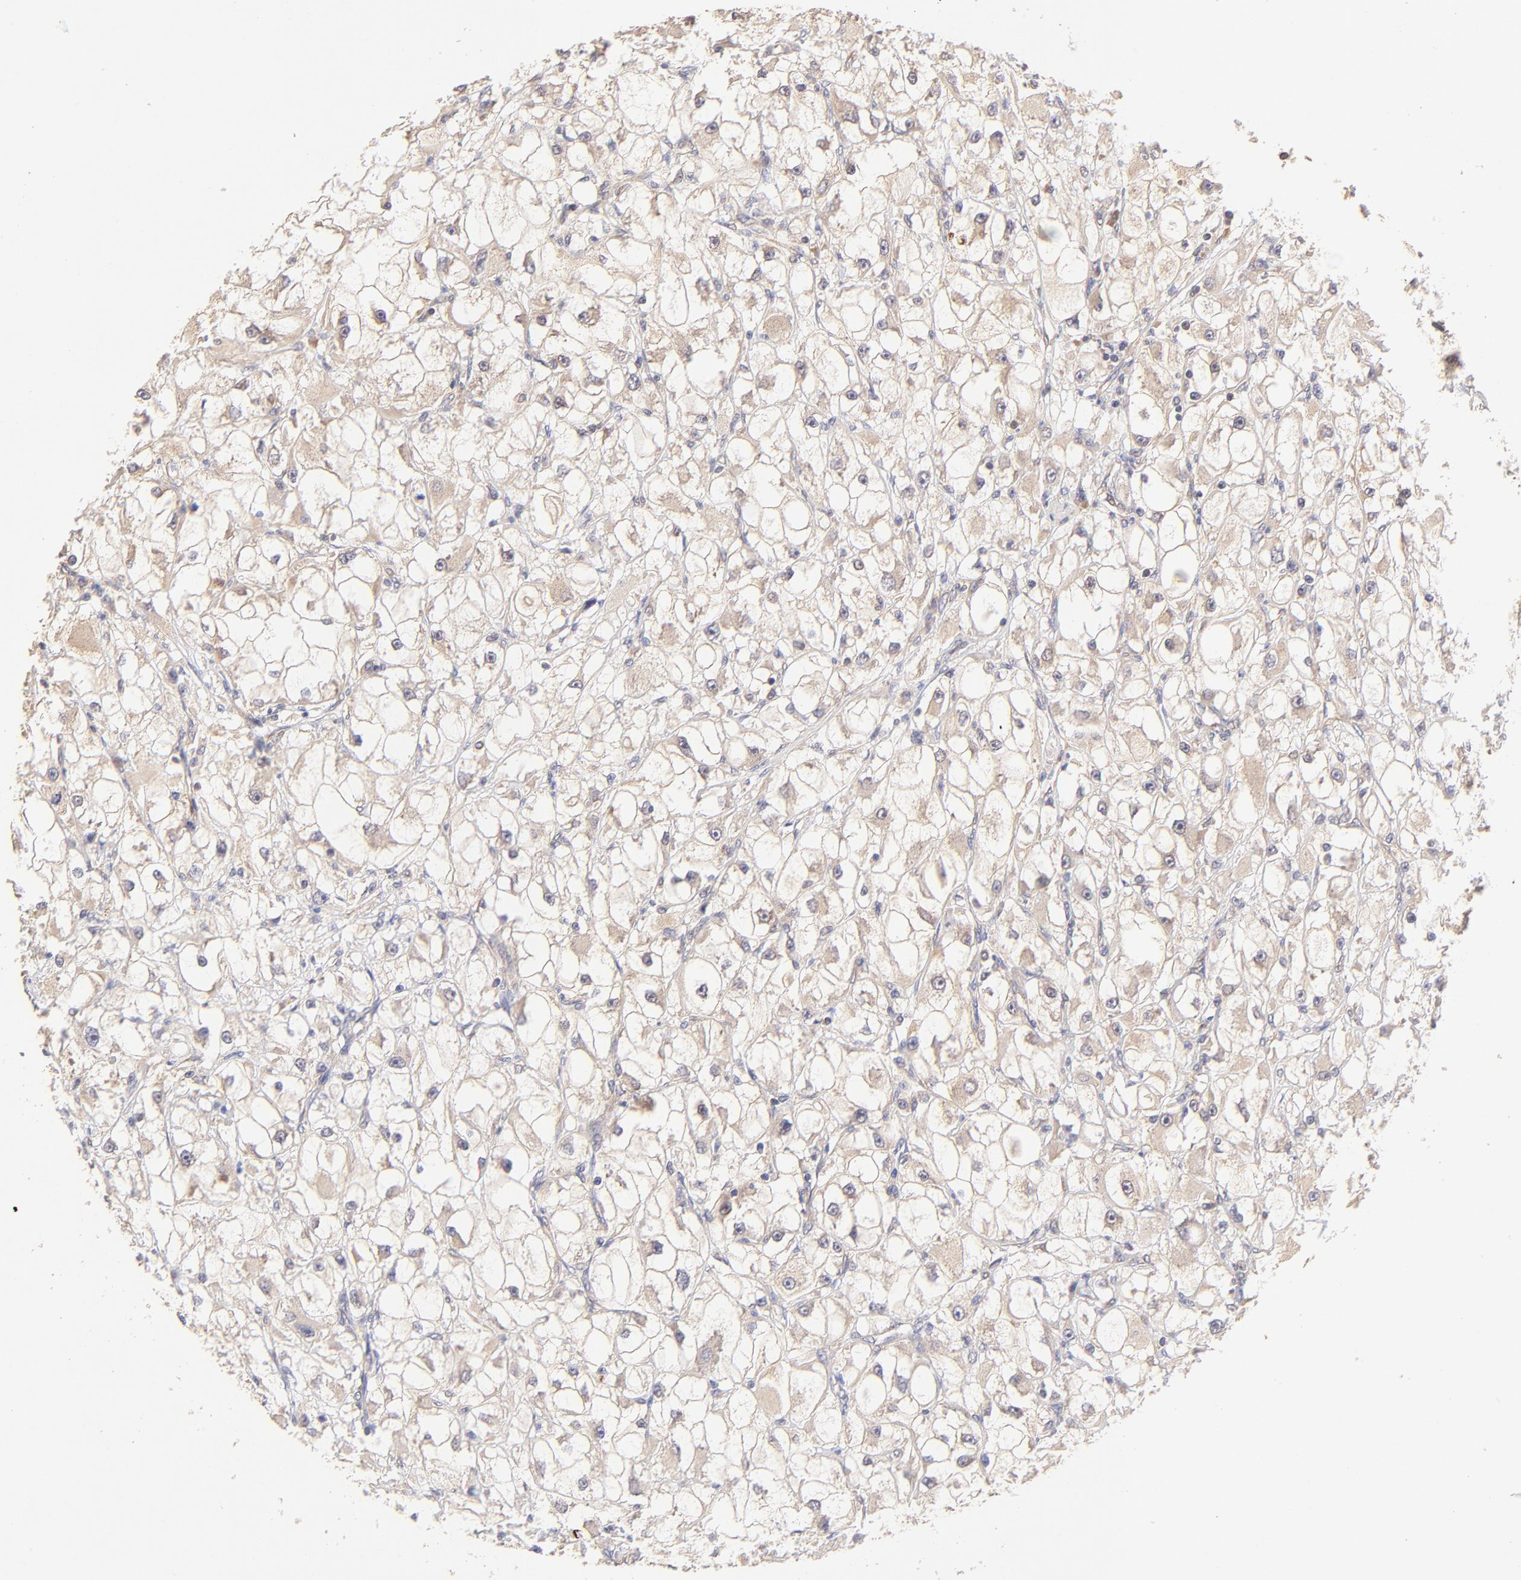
{"staining": {"intensity": "weak", "quantity": "25%-75%", "location": "cytoplasmic/membranous"}, "tissue": "renal cancer", "cell_type": "Tumor cells", "image_type": "cancer", "snomed": [{"axis": "morphology", "description": "Adenocarcinoma, NOS"}, {"axis": "topography", "description": "Kidney"}], "caption": "Immunohistochemistry (IHC) image of neoplastic tissue: human renal adenocarcinoma stained using immunohistochemistry (IHC) exhibits low levels of weak protein expression localized specifically in the cytoplasmic/membranous of tumor cells, appearing as a cytoplasmic/membranous brown color.", "gene": "TNFAIP3", "patient": {"sex": "female", "age": 73}}